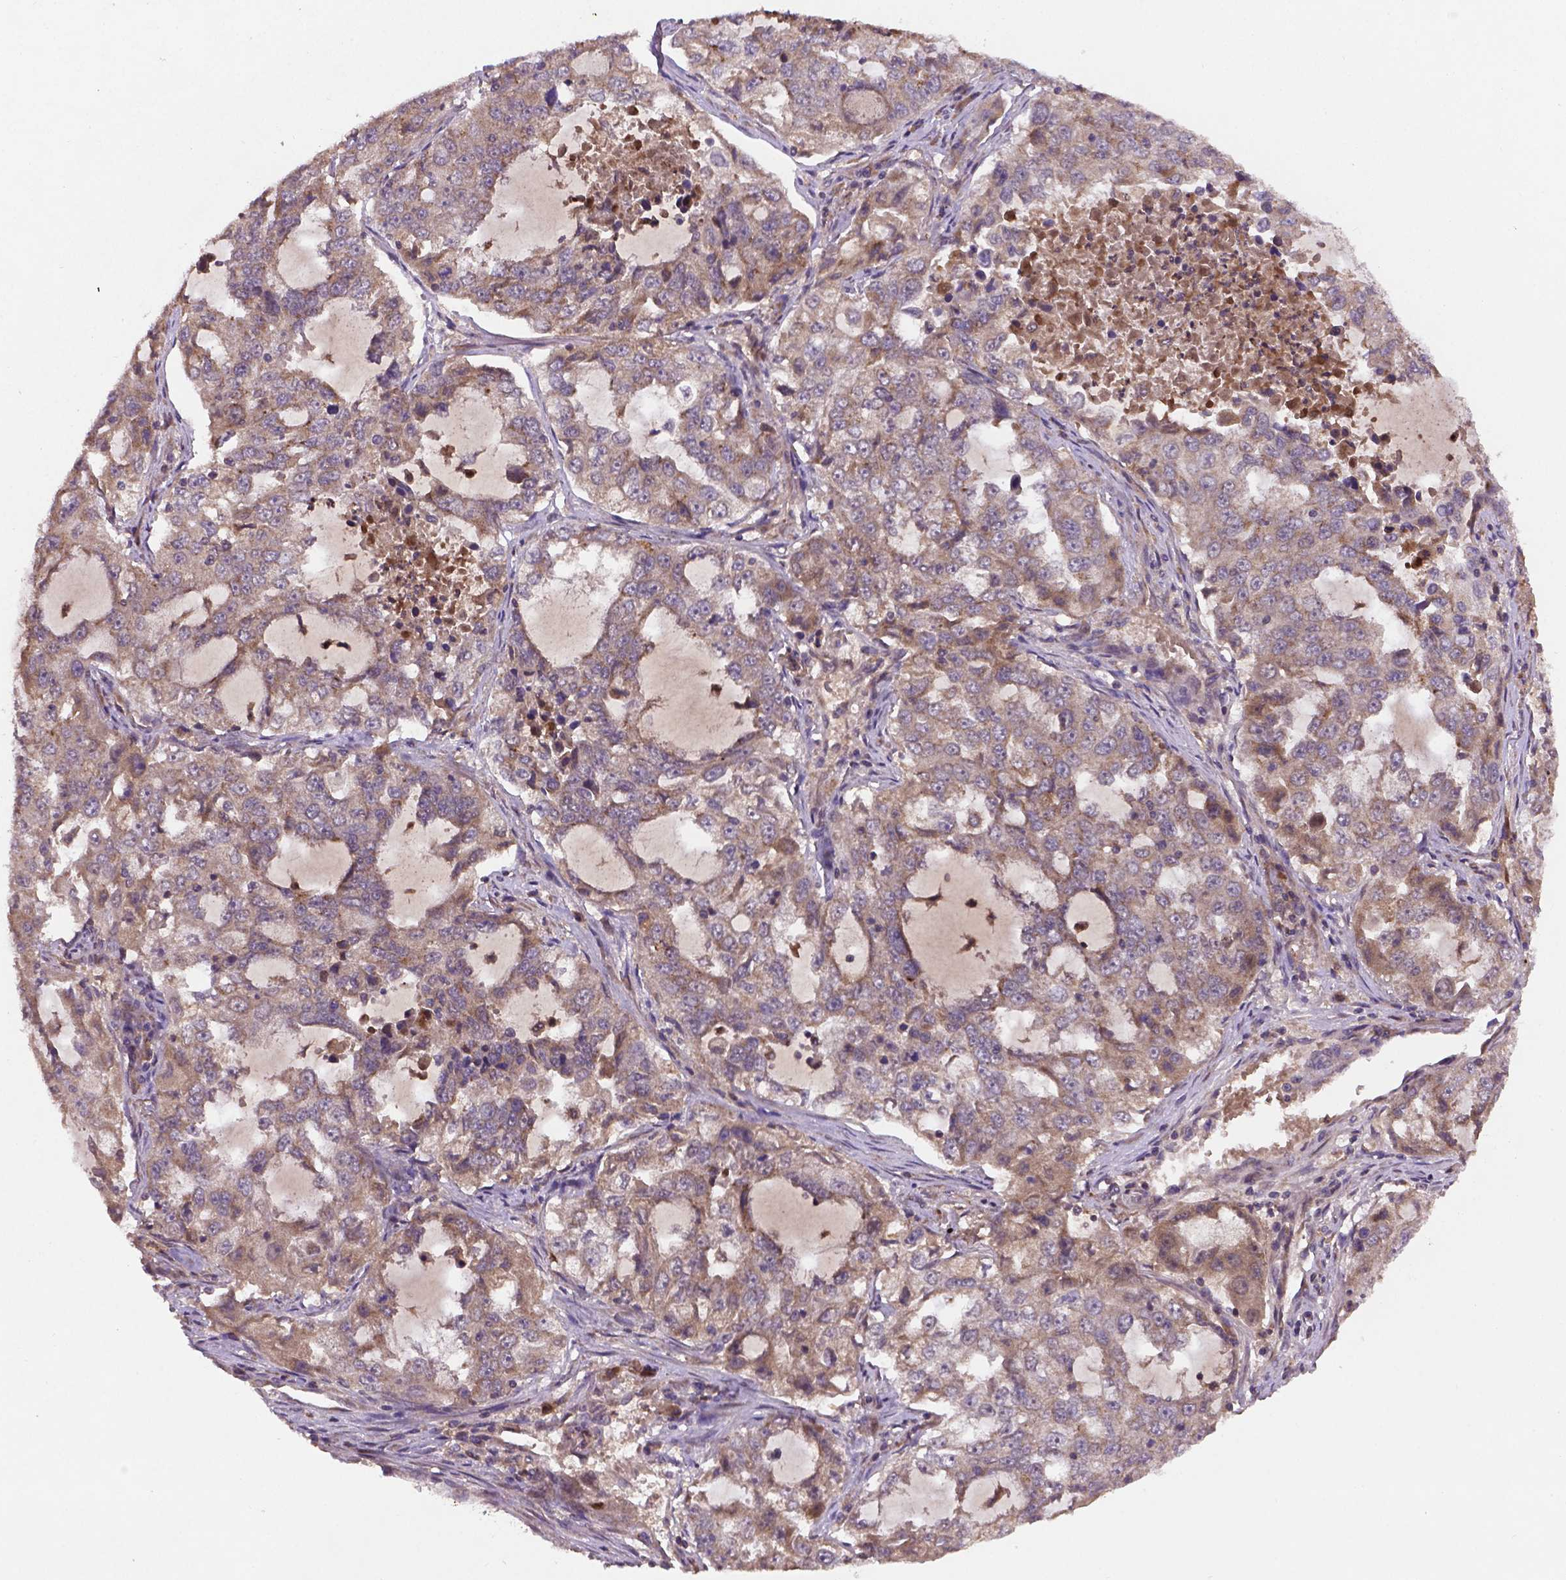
{"staining": {"intensity": "weak", "quantity": "25%-75%", "location": "cytoplasmic/membranous"}, "tissue": "lung cancer", "cell_type": "Tumor cells", "image_type": "cancer", "snomed": [{"axis": "morphology", "description": "Adenocarcinoma, NOS"}, {"axis": "topography", "description": "Lung"}], "caption": "The micrograph demonstrates staining of lung cancer (adenocarcinoma), revealing weak cytoplasmic/membranous protein expression (brown color) within tumor cells. The protein of interest is shown in brown color, while the nuclei are stained blue.", "gene": "NIPAL2", "patient": {"sex": "female", "age": 61}}